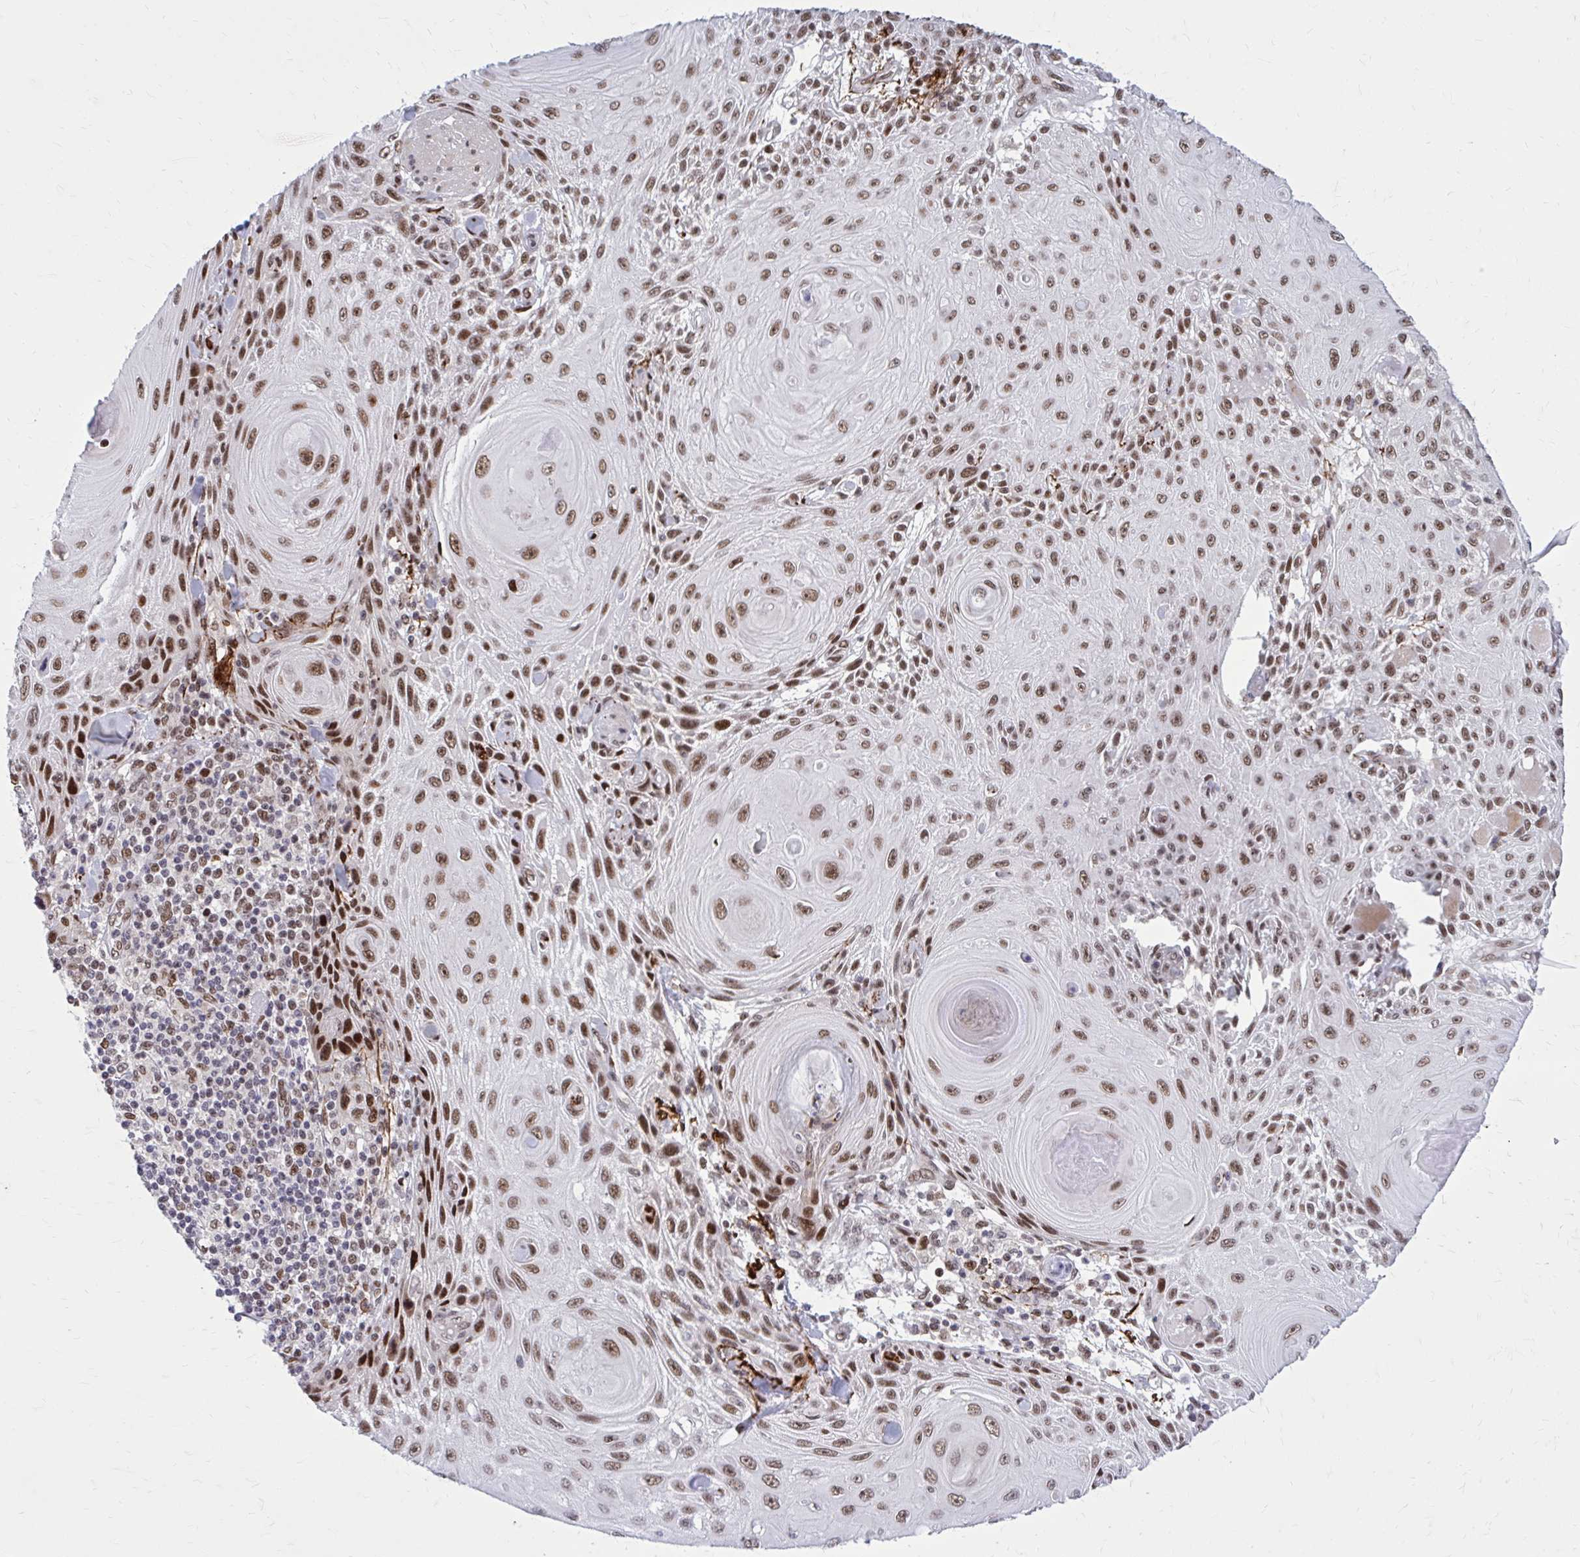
{"staining": {"intensity": "strong", "quantity": ">75%", "location": "nuclear"}, "tissue": "skin cancer", "cell_type": "Tumor cells", "image_type": "cancer", "snomed": [{"axis": "morphology", "description": "Squamous cell carcinoma, NOS"}, {"axis": "topography", "description": "Skin"}], "caption": "The photomicrograph displays staining of skin cancer, revealing strong nuclear protein positivity (brown color) within tumor cells. Using DAB (brown) and hematoxylin (blue) stains, captured at high magnification using brightfield microscopy.", "gene": "PSME4", "patient": {"sex": "male", "age": 88}}